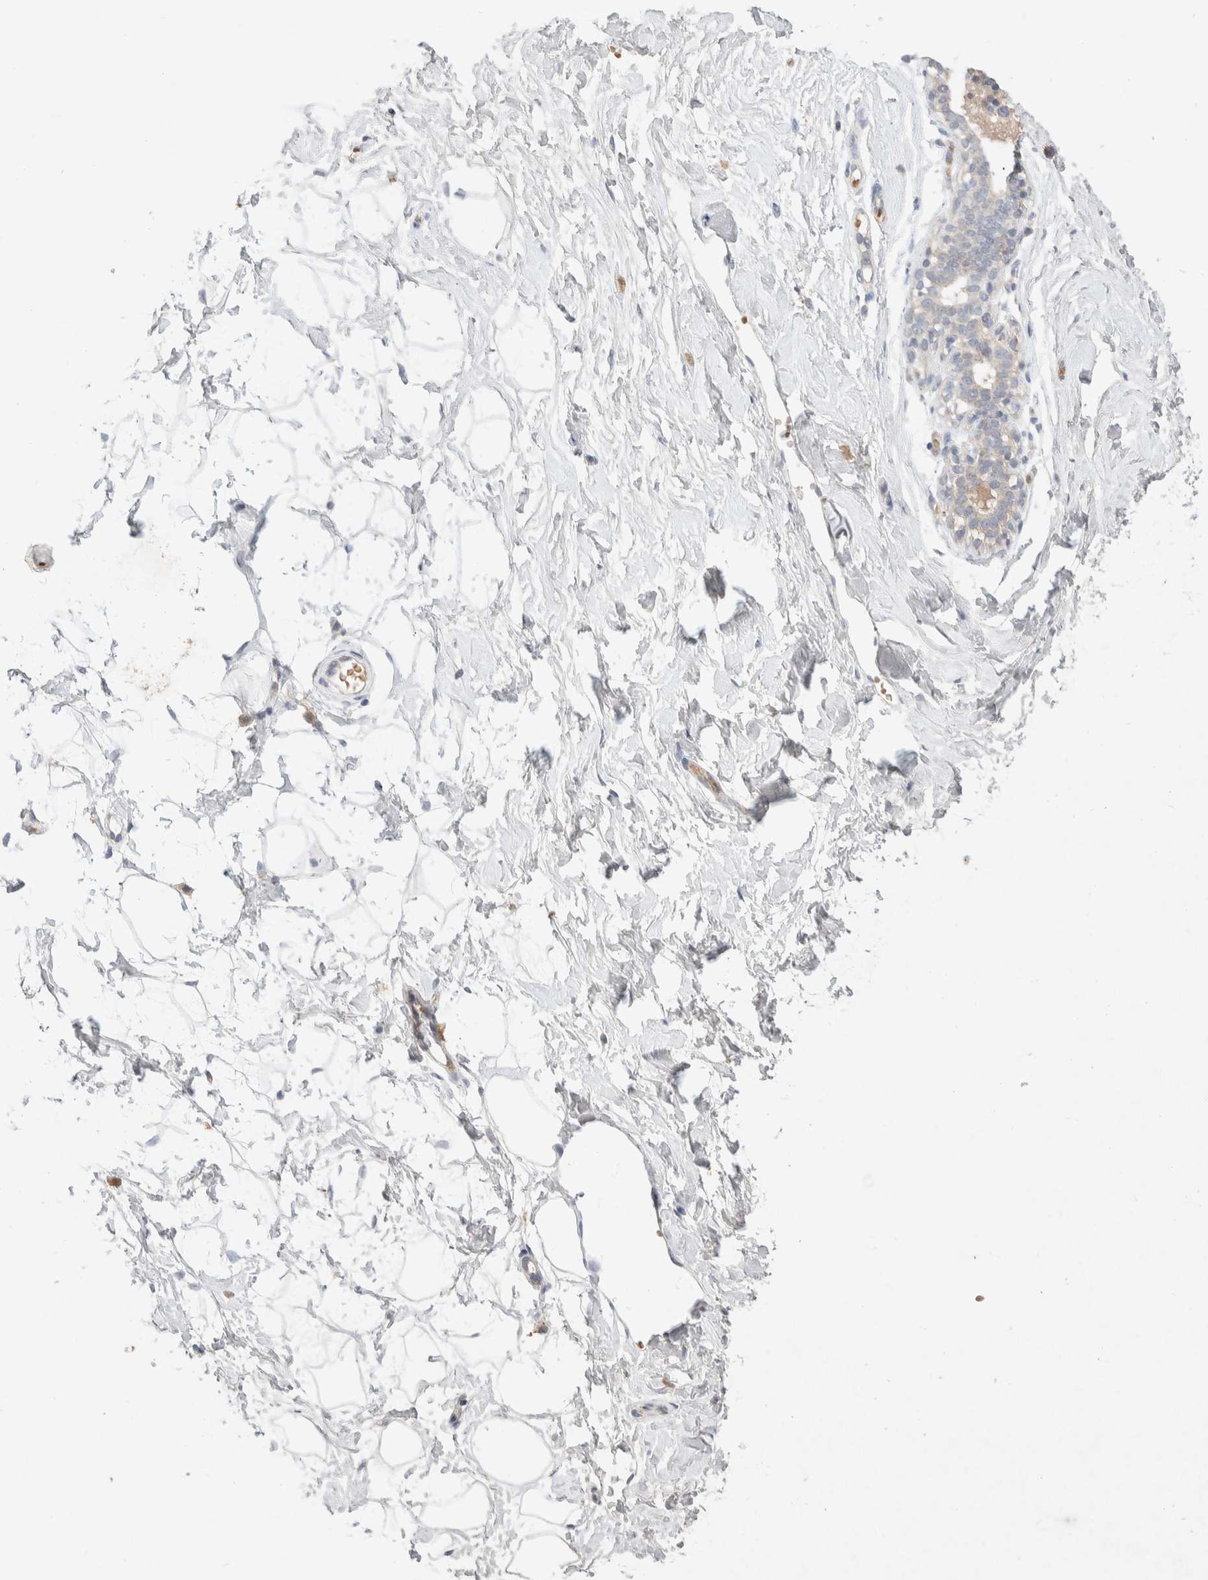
{"staining": {"intensity": "negative", "quantity": "none", "location": "none"}, "tissue": "breast", "cell_type": "Adipocytes", "image_type": "normal", "snomed": [{"axis": "morphology", "description": "Normal tissue, NOS"}, {"axis": "topography", "description": "Breast"}], "caption": "Adipocytes show no significant protein expression in benign breast. (DAB (3,3'-diaminobenzidine) immunohistochemistry with hematoxylin counter stain).", "gene": "GNAI1", "patient": {"sex": "female", "age": 23}}